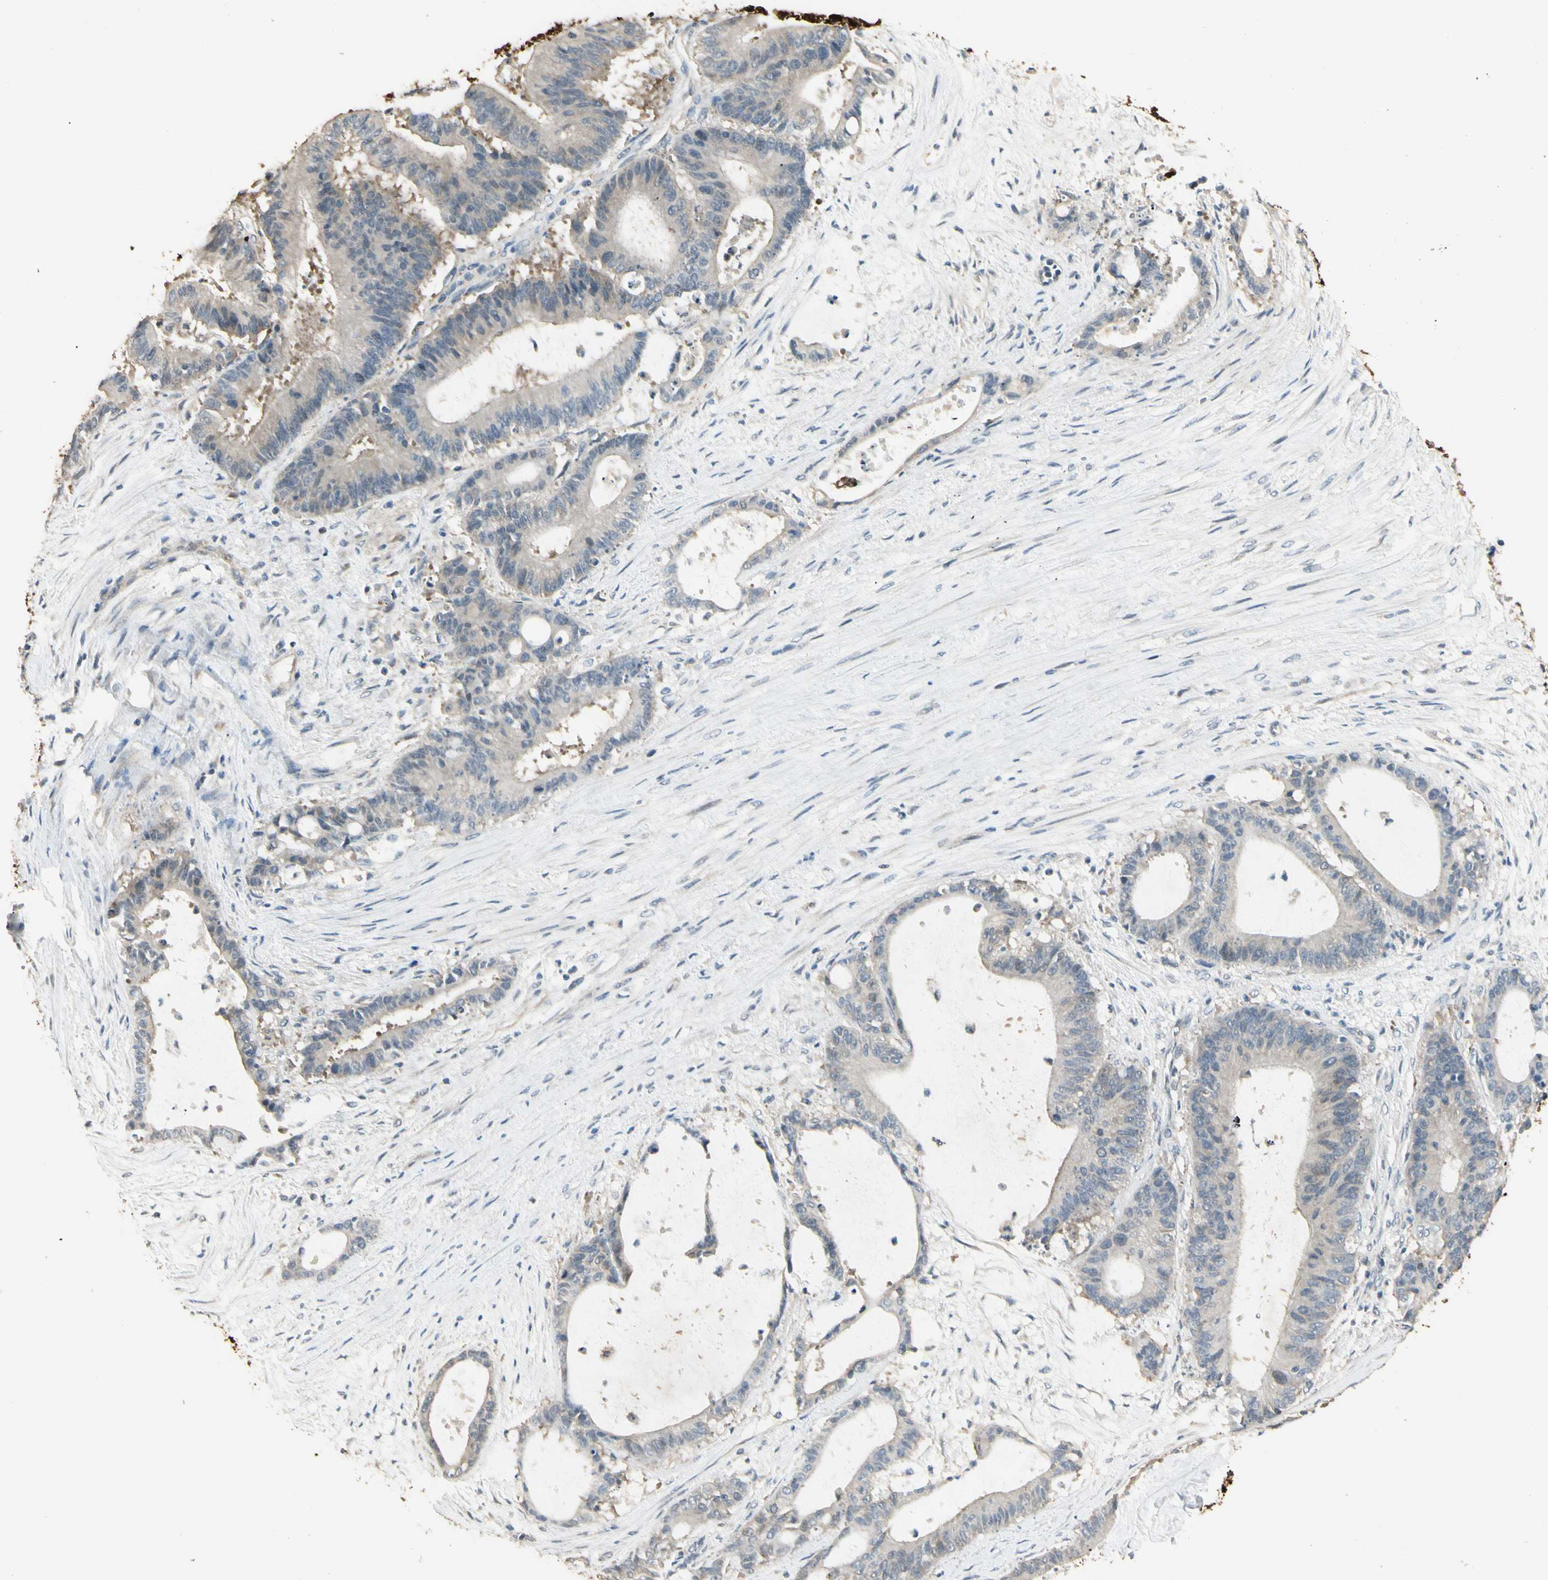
{"staining": {"intensity": "weak", "quantity": "<25%", "location": "cytoplasmic/membranous"}, "tissue": "liver cancer", "cell_type": "Tumor cells", "image_type": "cancer", "snomed": [{"axis": "morphology", "description": "Cholangiocarcinoma"}, {"axis": "topography", "description": "Liver"}], "caption": "A photomicrograph of human liver cancer is negative for staining in tumor cells.", "gene": "GNE", "patient": {"sex": "female", "age": 73}}